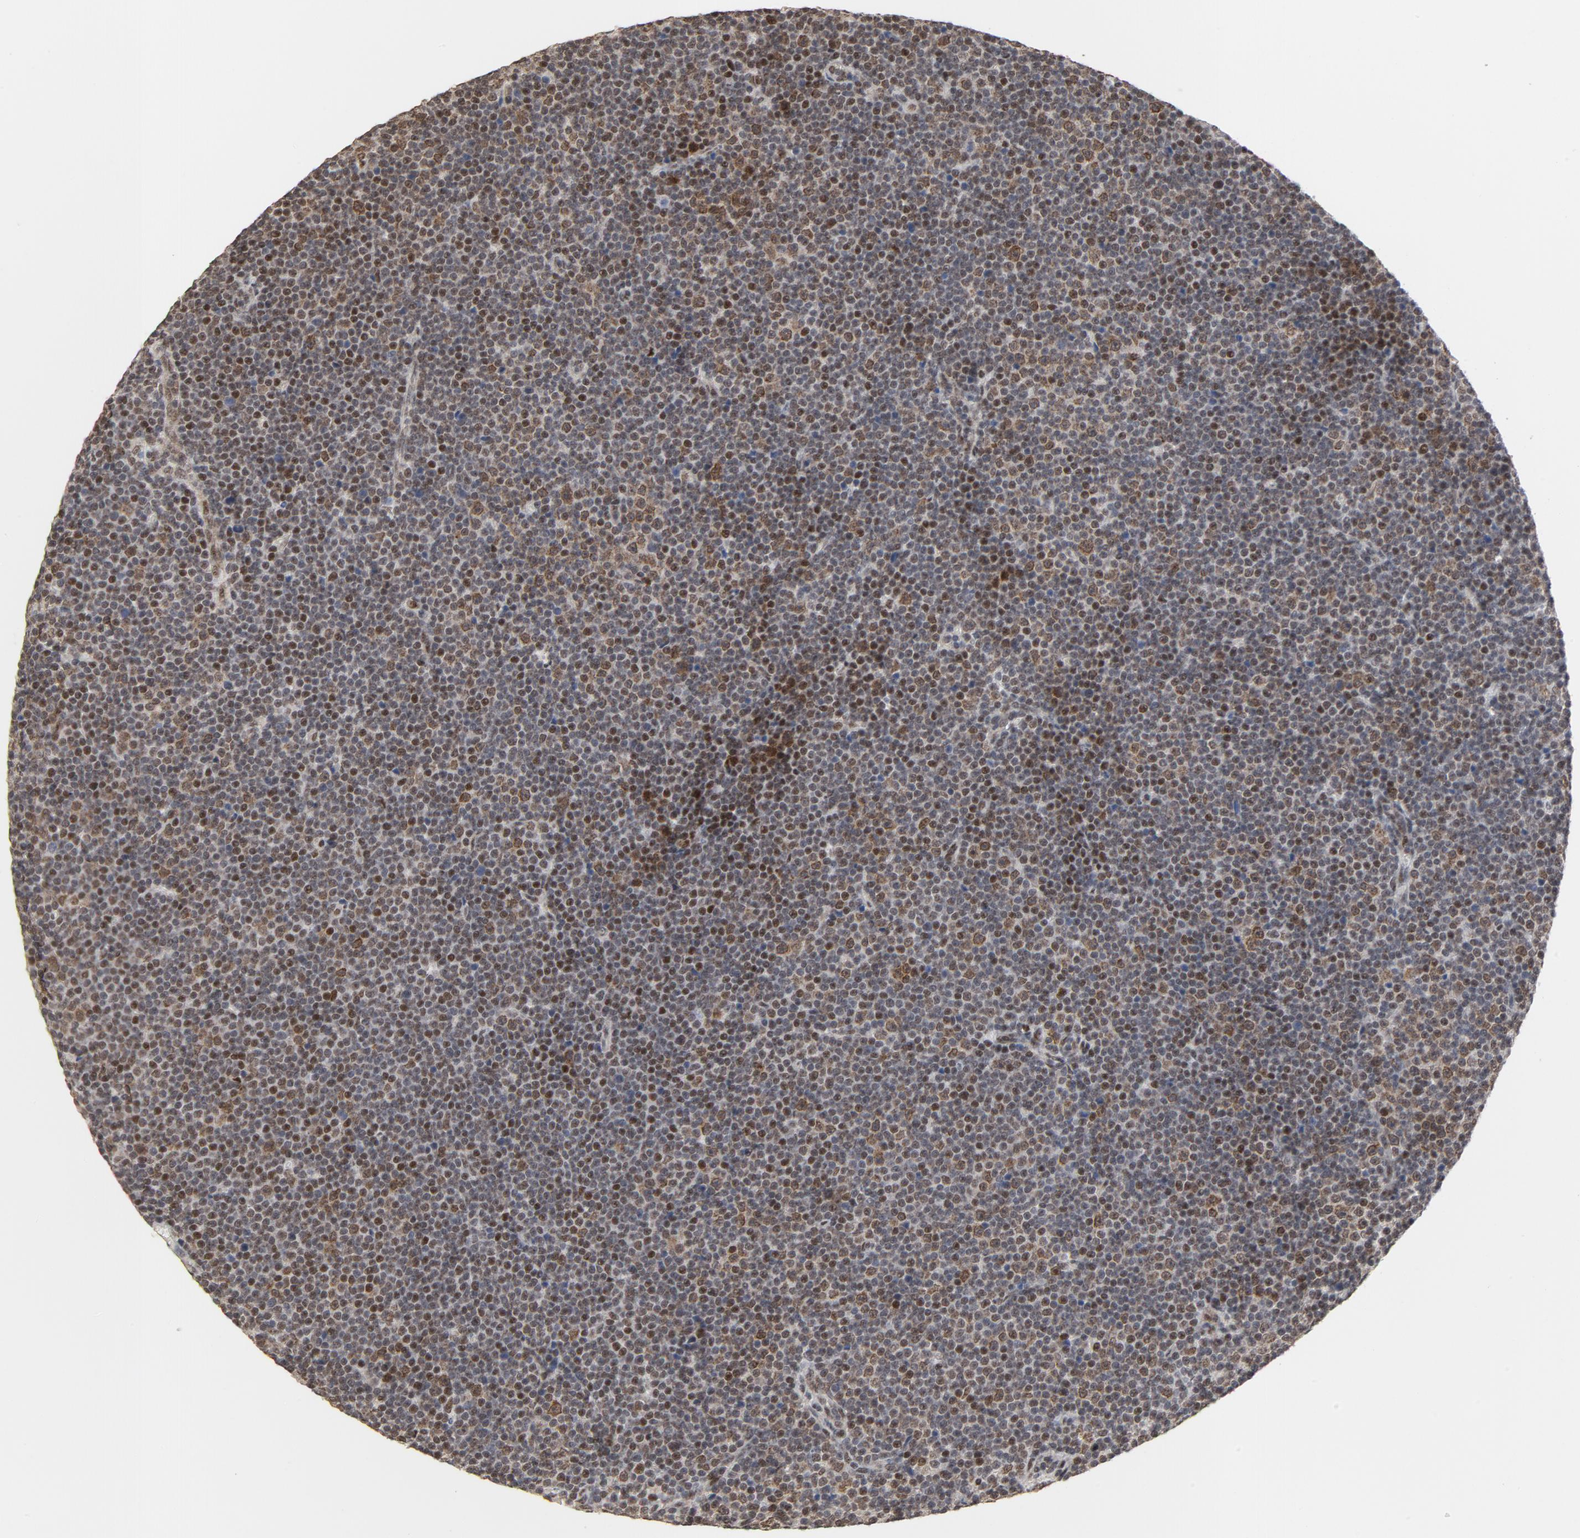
{"staining": {"intensity": "strong", "quantity": "25%-75%", "location": "nuclear"}, "tissue": "lymphoma", "cell_type": "Tumor cells", "image_type": "cancer", "snomed": [{"axis": "morphology", "description": "Malignant lymphoma, non-Hodgkin's type, Low grade"}, {"axis": "topography", "description": "Lymph node"}], "caption": "IHC photomicrograph of human lymphoma stained for a protein (brown), which shows high levels of strong nuclear positivity in approximately 25%-75% of tumor cells.", "gene": "TP53RK", "patient": {"sex": "female", "age": 67}}